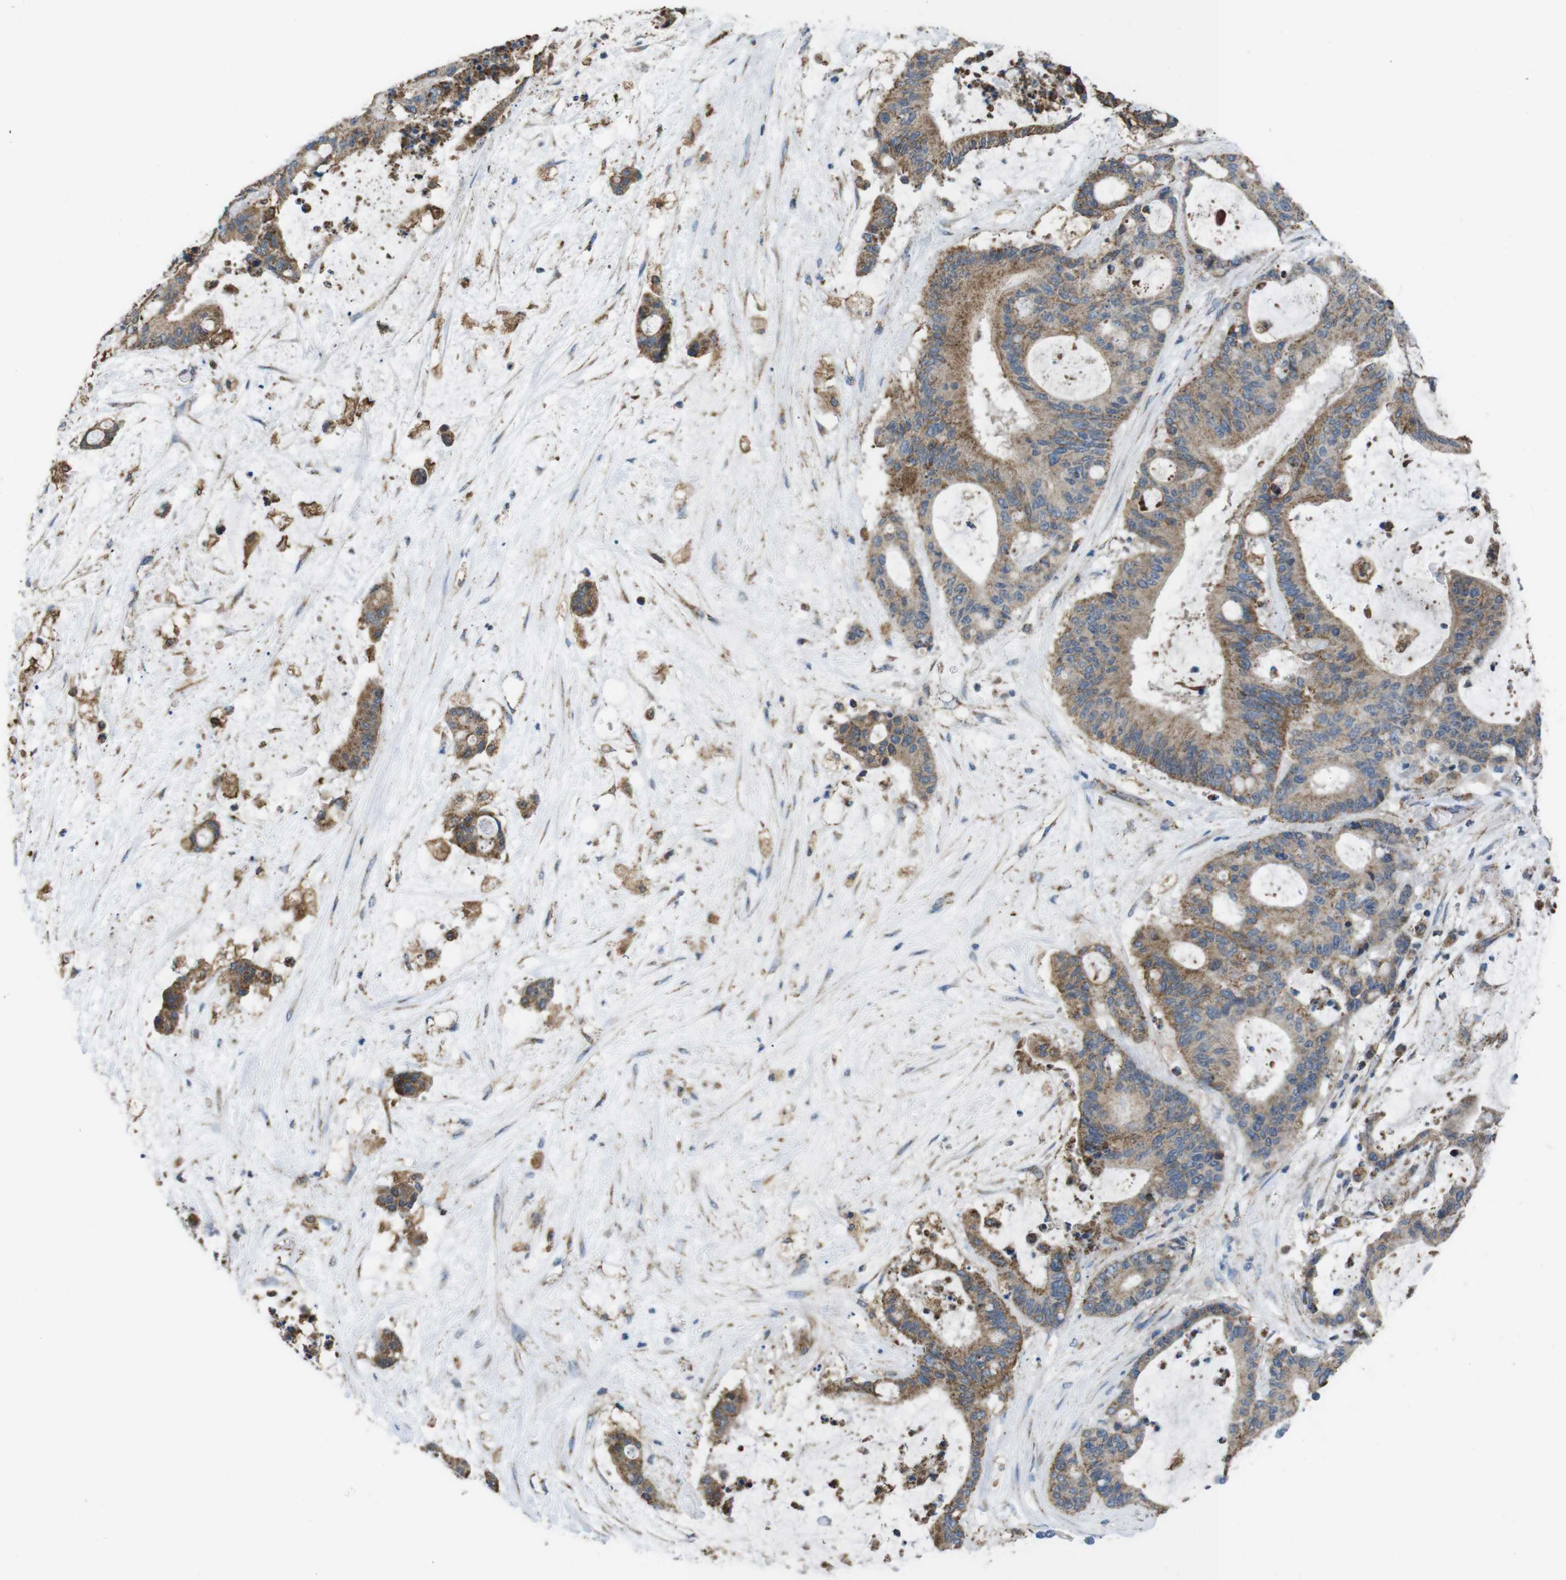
{"staining": {"intensity": "moderate", "quantity": ">75%", "location": "cytoplasmic/membranous"}, "tissue": "liver cancer", "cell_type": "Tumor cells", "image_type": "cancer", "snomed": [{"axis": "morphology", "description": "Cholangiocarcinoma"}, {"axis": "topography", "description": "Liver"}], "caption": "Protein expression analysis of human liver cancer (cholangiocarcinoma) reveals moderate cytoplasmic/membranous positivity in about >75% of tumor cells.", "gene": "GRIK2", "patient": {"sex": "female", "age": 73}}